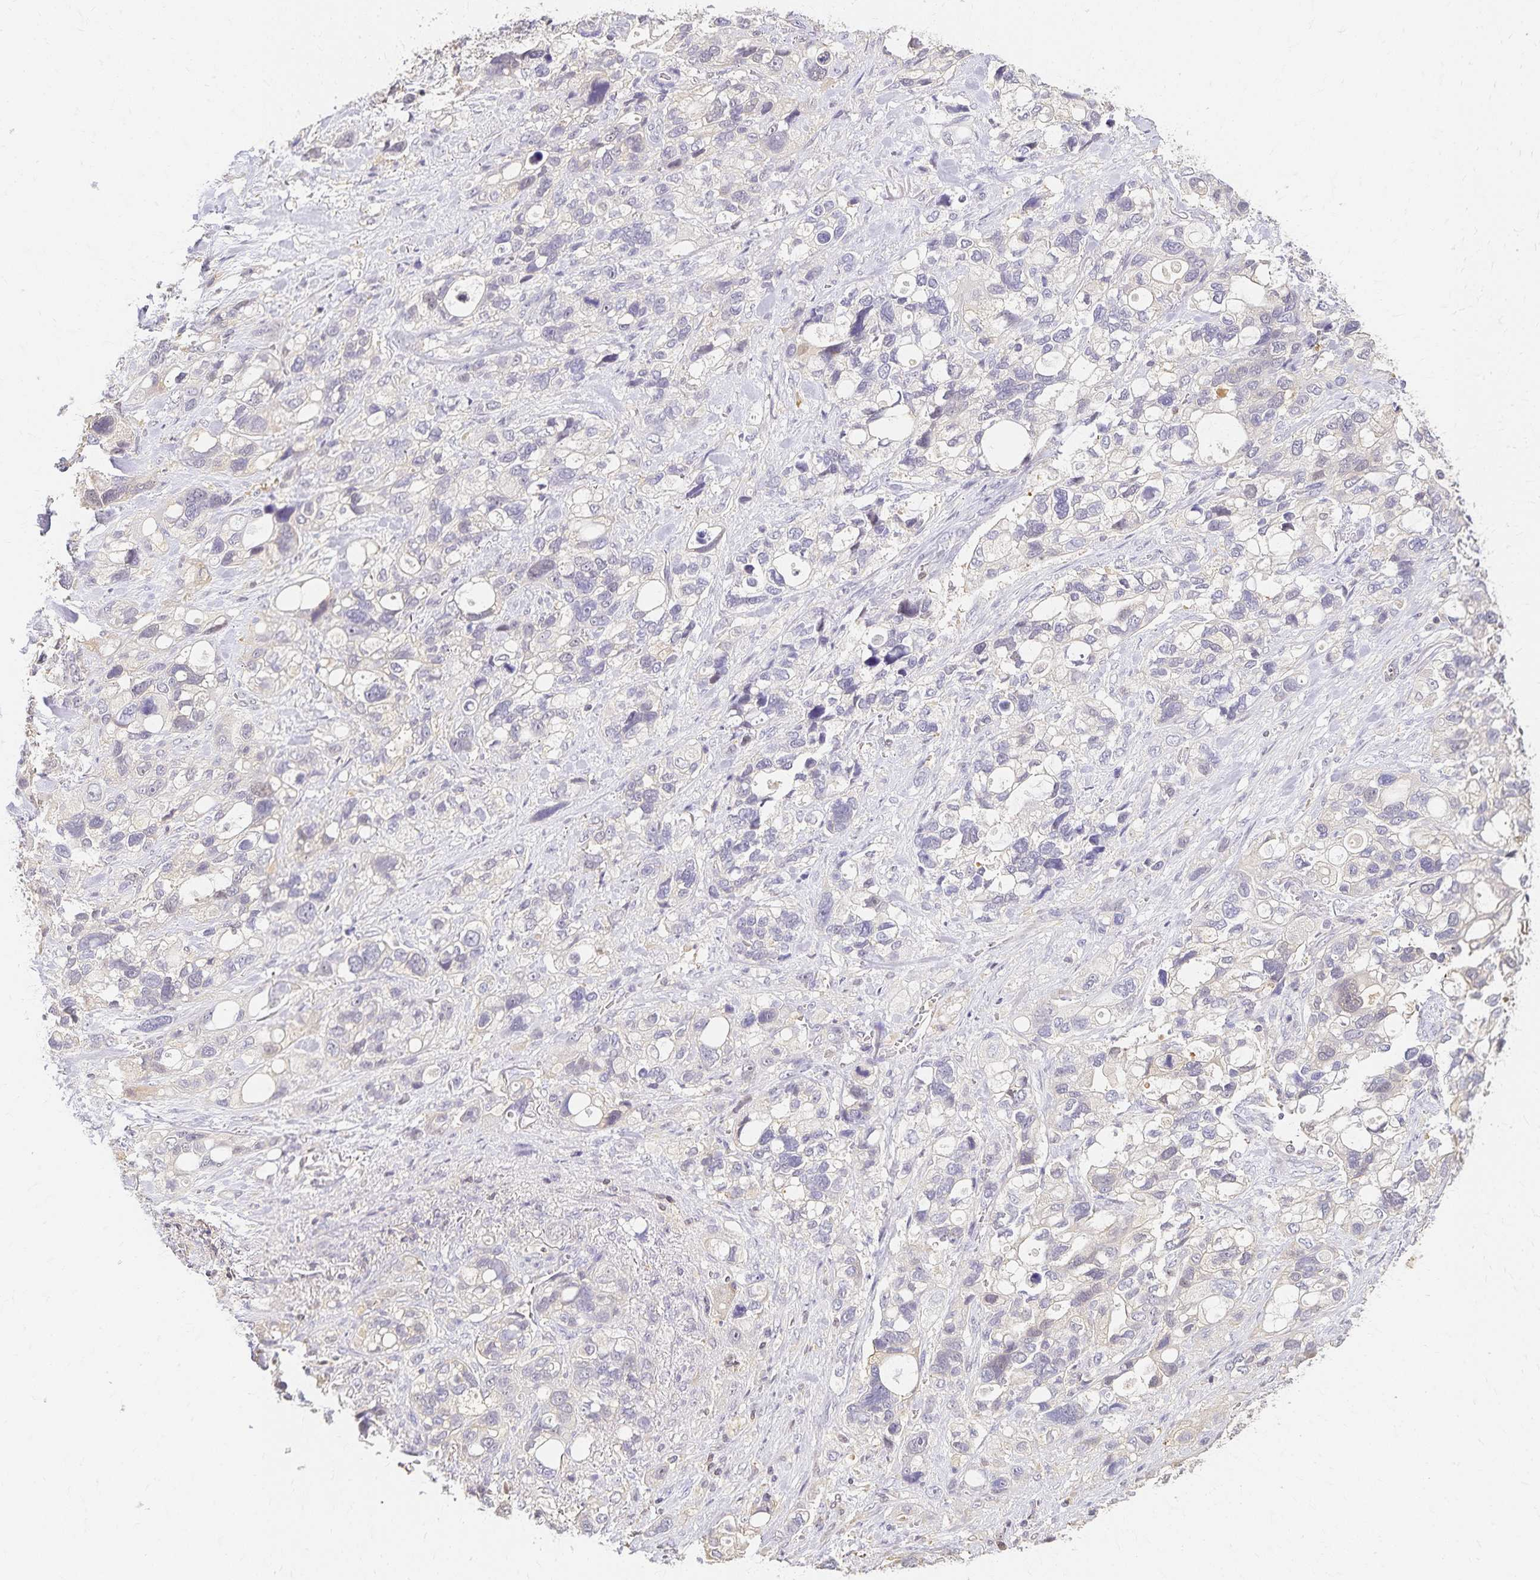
{"staining": {"intensity": "negative", "quantity": "none", "location": "none"}, "tissue": "stomach cancer", "cell_type": "Tumor cells", "image_type": "cancer", "snomed": [{"axis": "morphology", "description": "Adenocarcinoma, NOS"}, {"axis": "topography", "description": "Stomach, upper"}], "caption": "There is no significant expression in tumor cells of adenocarcinoma (stomach).", "gene": "AZGP1", "patient": {"sex": "female", "age": 81}}